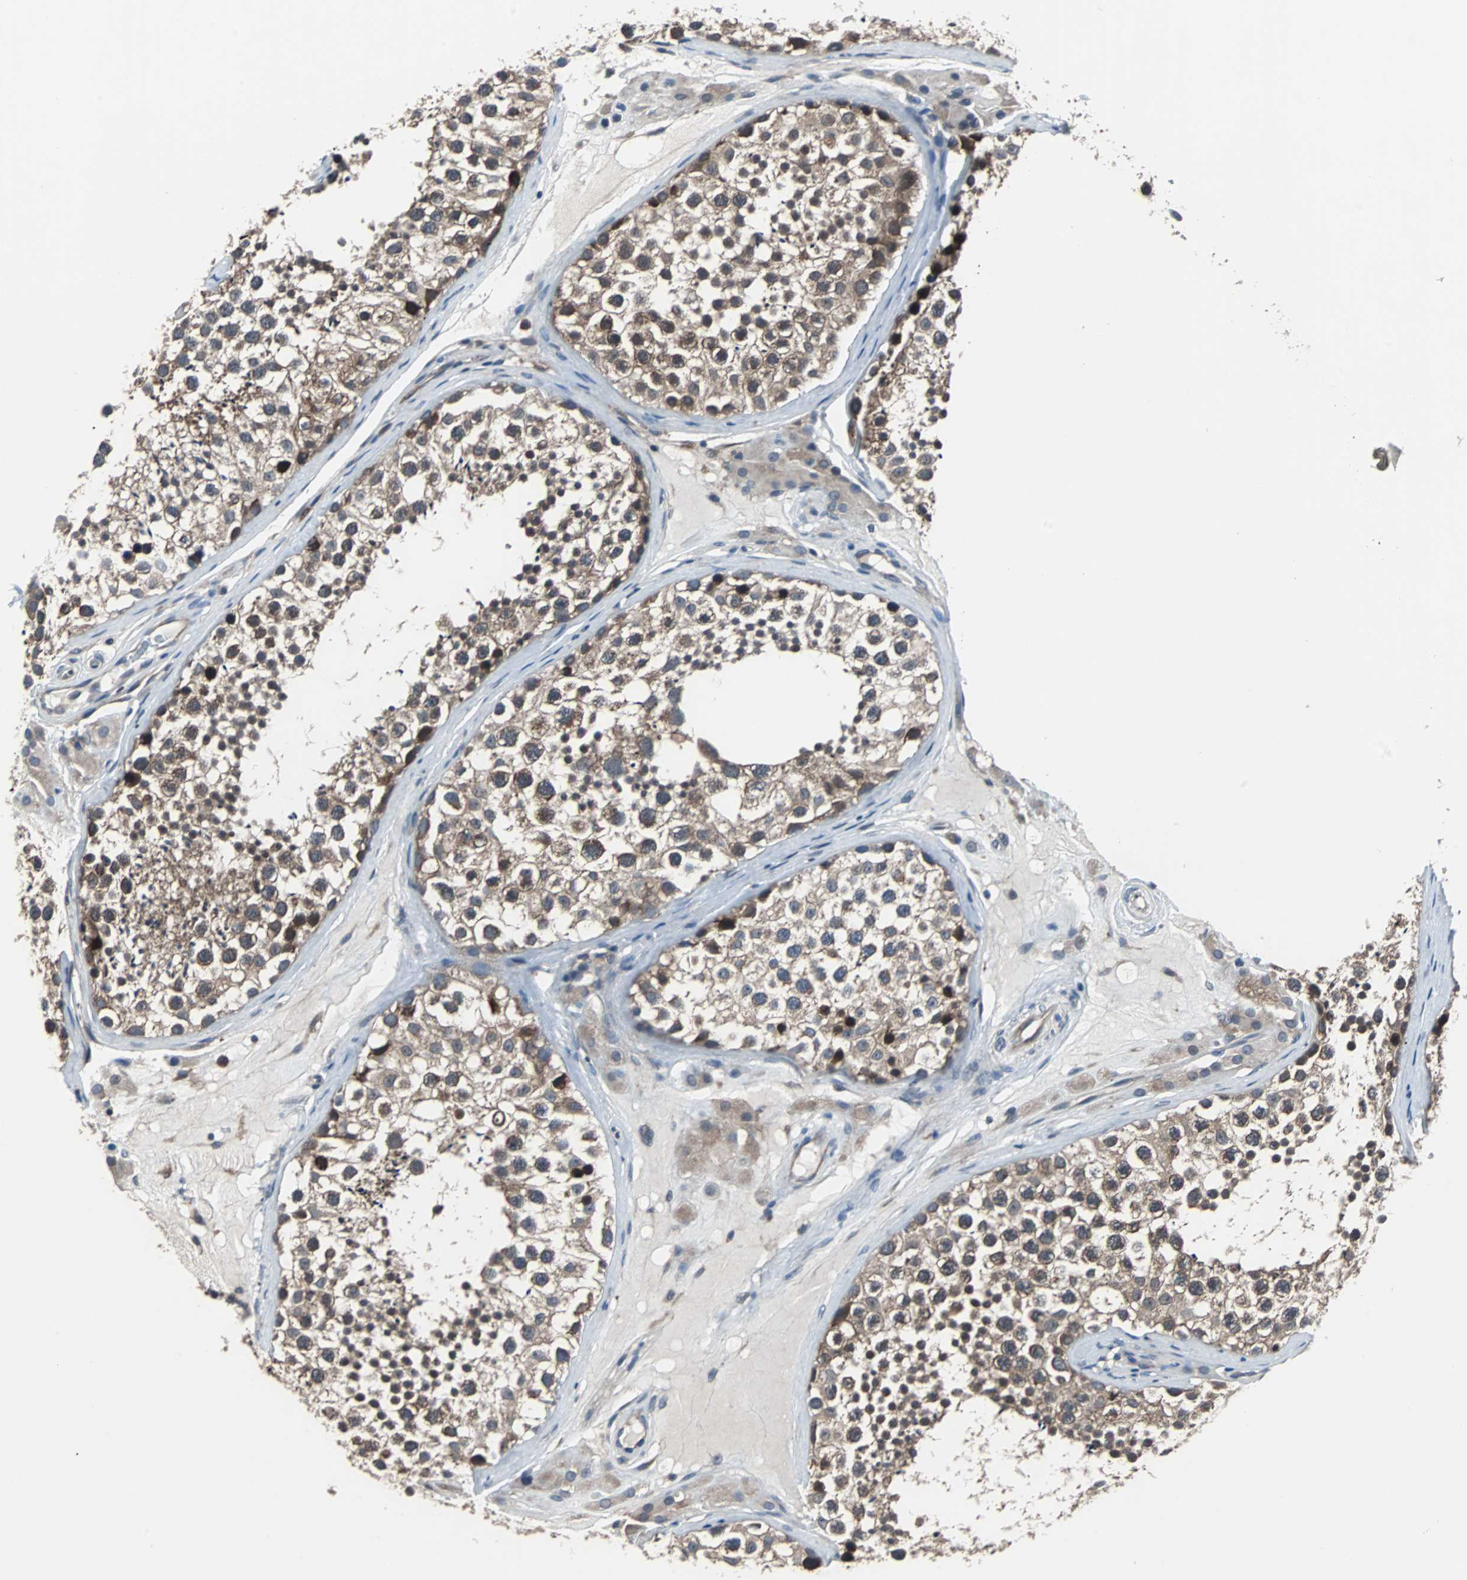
{"staining": {"intensity": "moderate", "quantity": ">75%", "location": "cytoplasmic/membranous,nuclear"}, "tissue": "testis", "cell_type": "Cells in seminiferous ducts", "image_type": "normal", "snomed": [{"axis": "morphology", "description": "Normal tissue, NOS"}, {"axis": "topography", "description": "Testis"}], "caption": "Immunohistochemistry (IHC) (DAB) staining of normal human testis exhibits moderate cytoplasmic/membranous,nuclear protein staining in approximately >75% of cells in seminiferous ducts. Using DAB (3,3'-diaminobenzidine) (brown) and hematoxylin (blue) stains, captured at high magnification using brightfield microscopy.", "gene": "PAK1", "patient": {"sex": "male", "age": 46}}